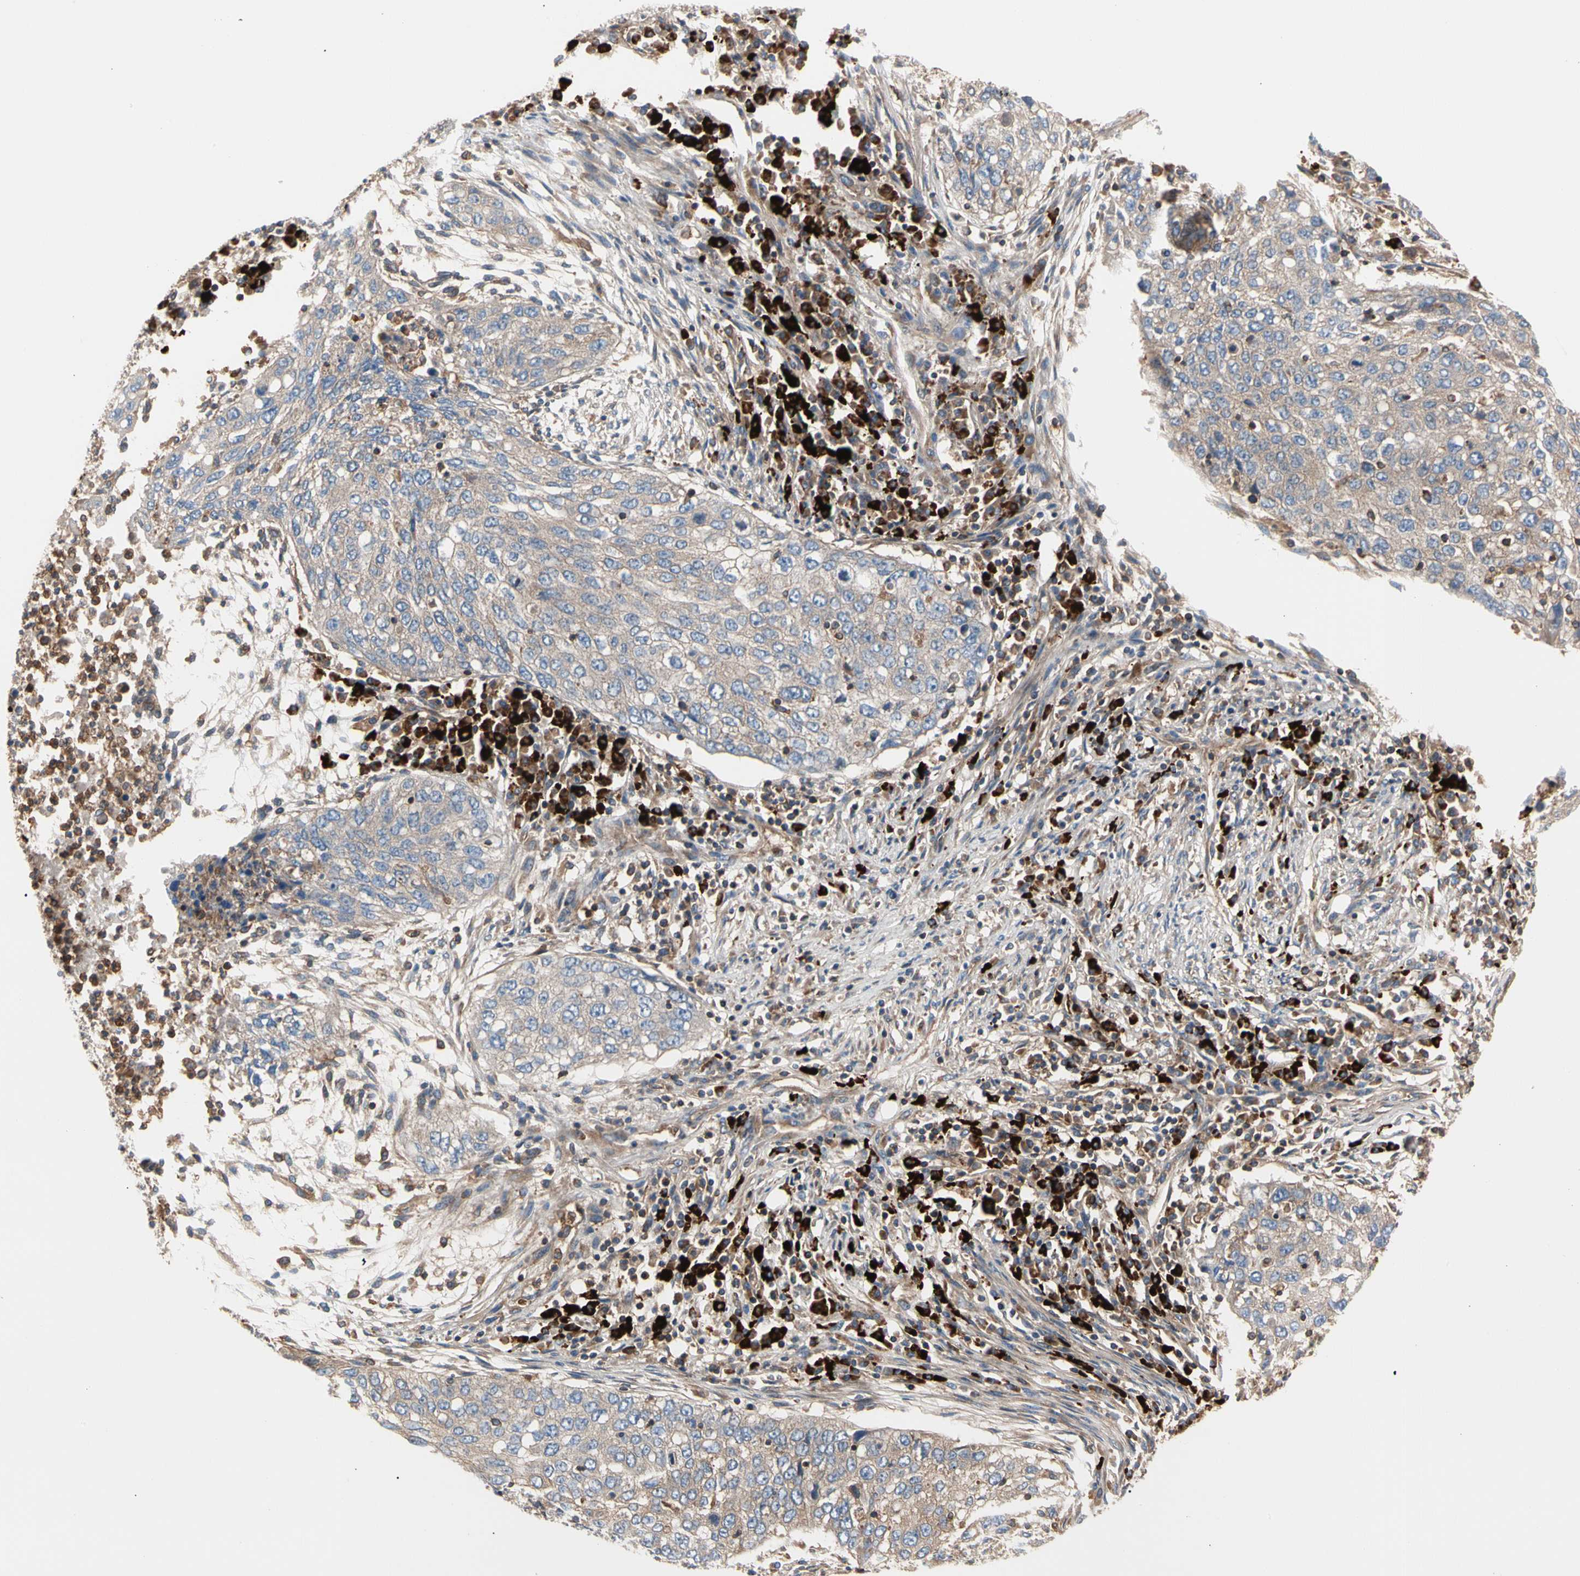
{"staining": {"intensity": "weak", "quantity": ">75%", "location": "cytoplasmic/membranous"}, "tissue": "lung cancer", "cell_type": "Tumor cells", "image_type": "cancer", "snomed": [{"axis": "morphology", "description": "Squamous cell carcinoma, NOS"}, {"axis": "topography", "description": "Lung"}], "caption": "Tumor cells reveal low levels of weak cytoplasmic/membranous staining in about >75% of cells in human lung squamous cell carcinoma. (Brightfield microscopy of DAB IHC at high magnification).", "gene": "ROCK1", "patient": {"sex": "female", "age": 63}}